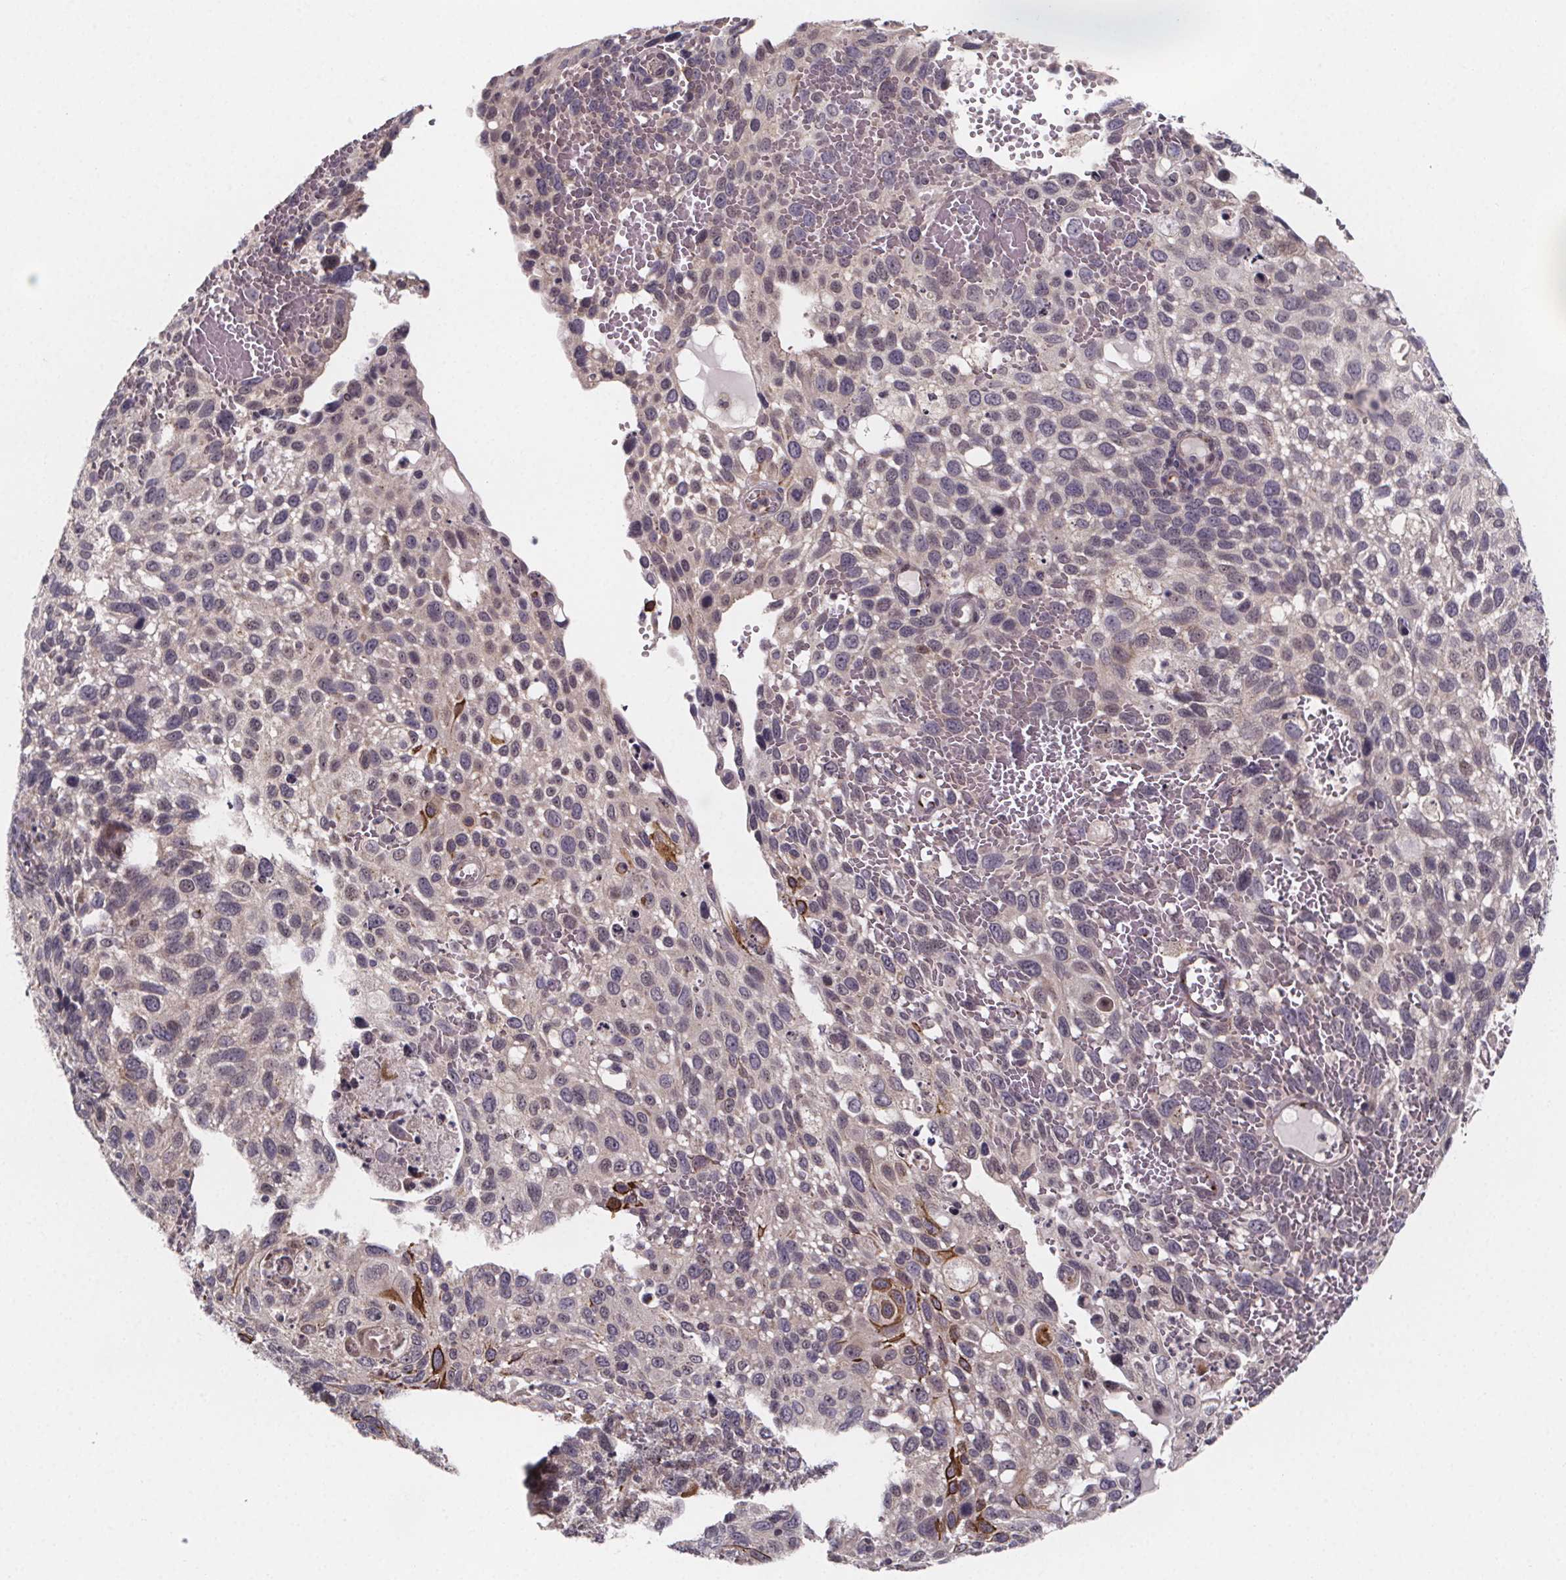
{"staining": {"intensity": "moderate", "quantity": "<25%", "location": "cytoplasmic/membranous"}, "tissue": "cervical cancer", "cell_type": "Tumor cells", "image_type": "cancer", "snomed": [{"axis": "morphology", "description": "Squamous cell carcinoma, NOS"}, {"axis": "topography", "description": "Cervix"}], "caption": "Immunohistochemistry (DAB (3,3'-diaminobenzidine)) staining of cervical cancer shows moderate cytoplasmic/membranous protein staining in approximately <25% of tumor cells.", "gene": "NDST1", "patient": {"sex": "female", "age": 70}}